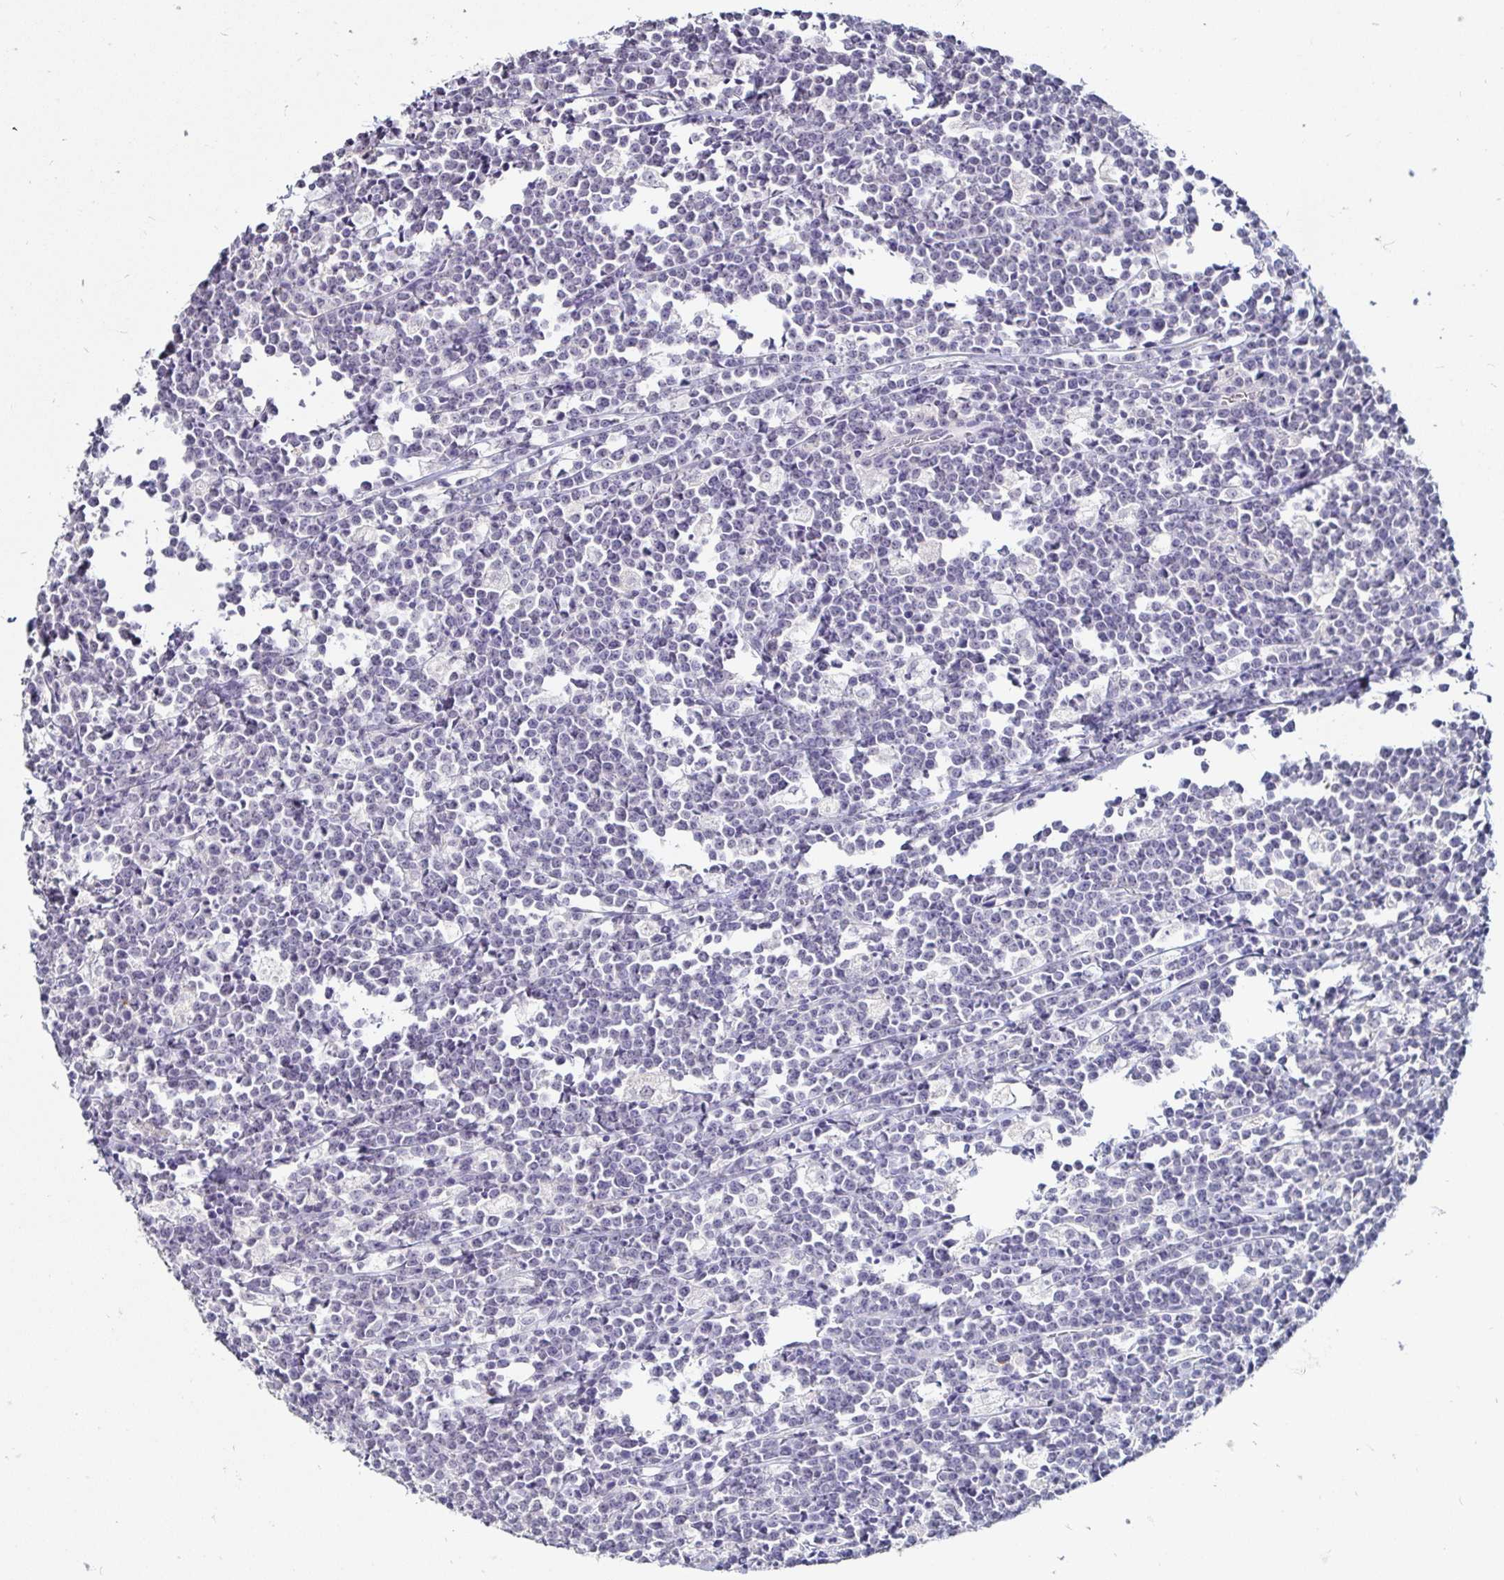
{"staining": {"intensity": "negative", "quantity": "none", "location": "none"}, "tissue": "lymphoma", "cell_type": "Tumor cells", "image_type": "cancer", "snomed": [{"axis": "morphology", "description": "Malignant lymphoma, non-Hodgkin's type, High grade"}, {"axis": "topography", "description": "Small intestine"}], "caption": "The immunohistochemistry image has no significant staining in tumor cells of high-grade malignant lymphoma, non-Hodgkin's type tissue. (Brightfield microscopy of DAB immunohistochemistry at high magnification).", "gene": "FAIM2", "patient": {"sex": "female", "age": 56}}